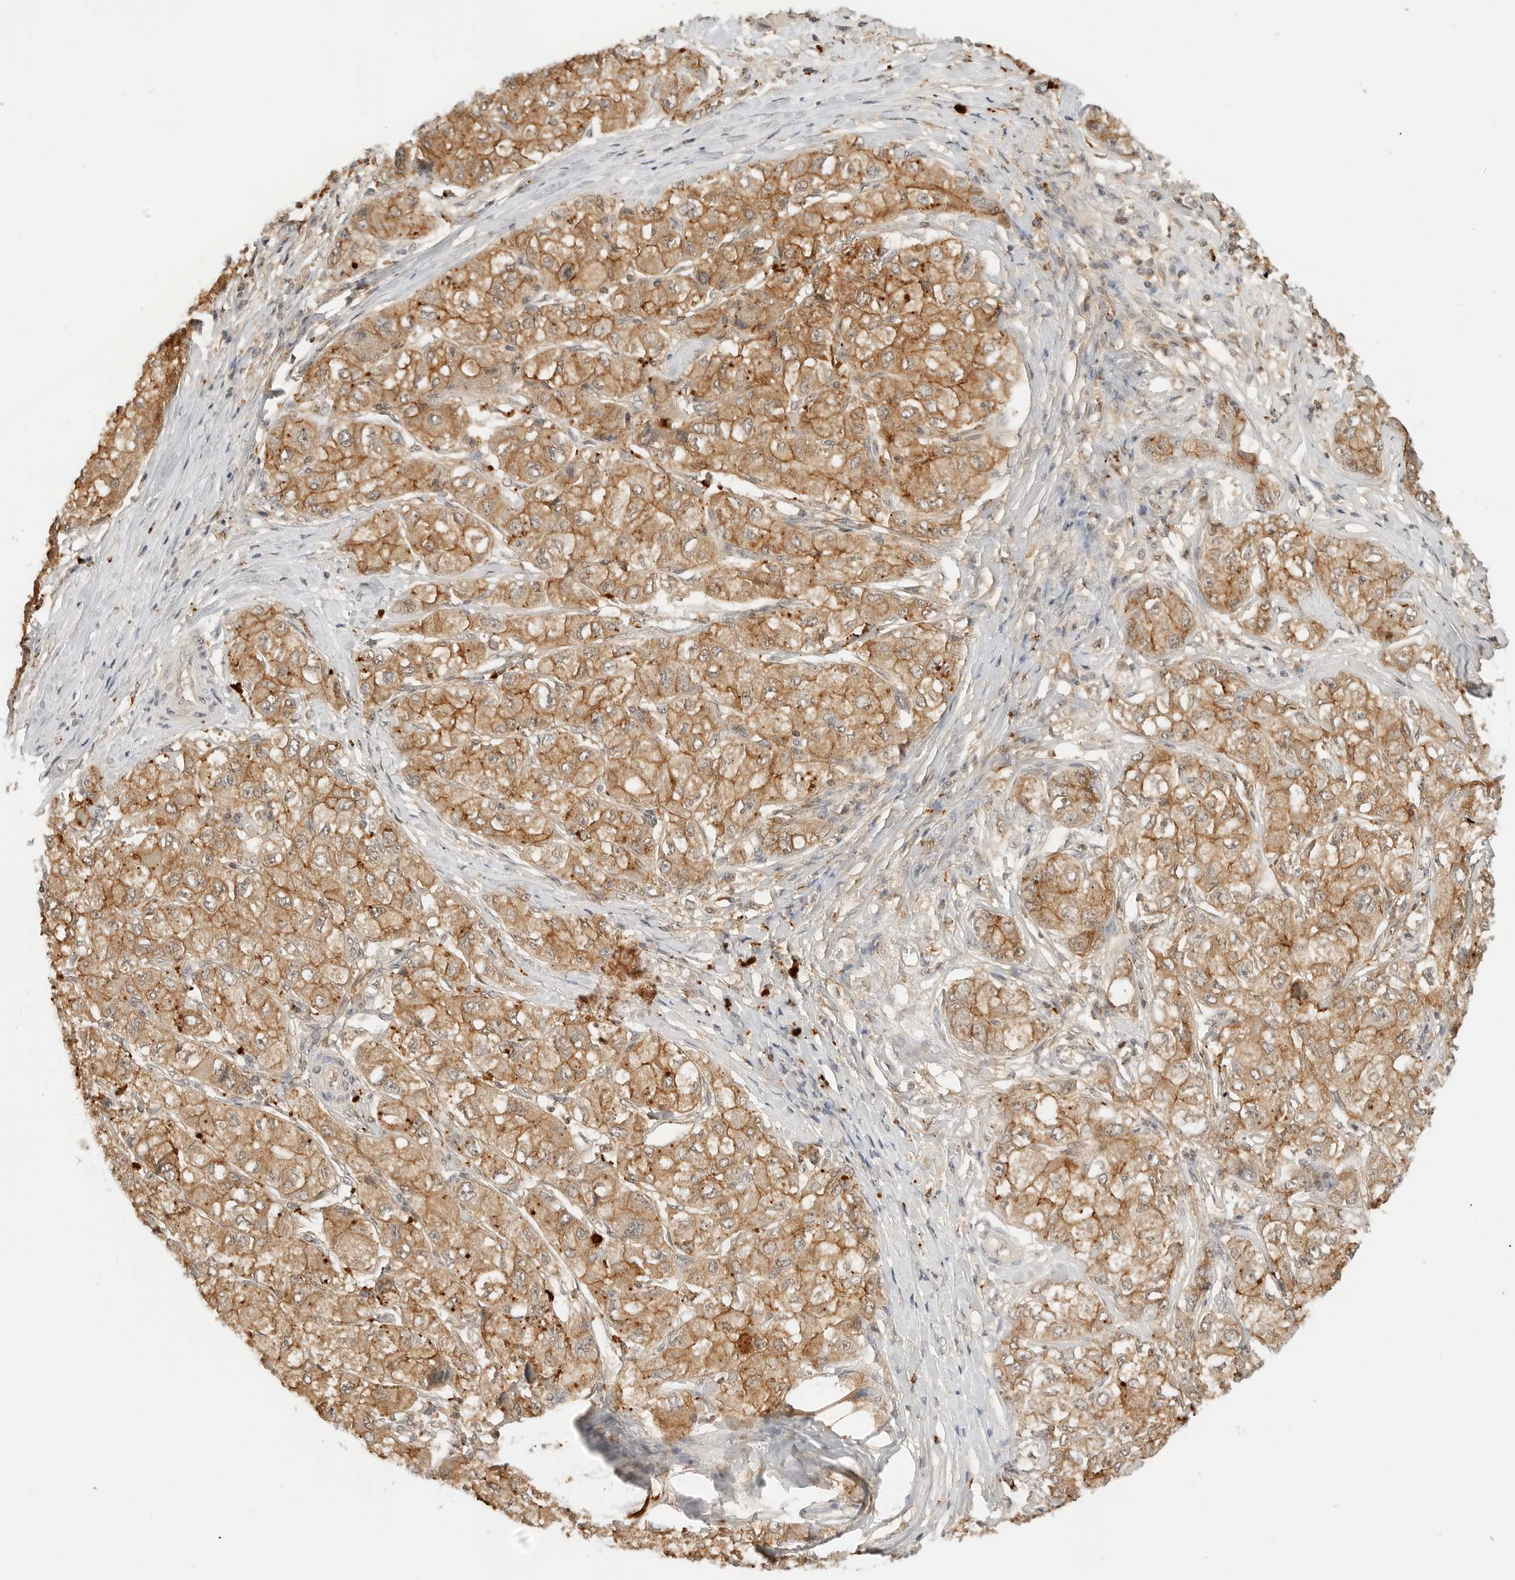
{"staining": {"intensity": "moderate", "quantity": ">75%", "location": "cytoplasmic/membranous"}, "tissue": "liver cancer", "cell_type": "Tumor cells", "image_type": "cancer", "snomed": [{"axis": "morphology", "description": "Carcinoma, Hepatocellular, NOS"}, {"axis": "topography", "description": "Liver"}], "caption": "This is a histology image of immunohistochemistry staining of hepatocellular carcinoma (liver), which shows moderate positivity in the cytoplasmic/membranous of tumor cells.", "gene": "EPHA1", "patient": {"sex": "male", "age": 80}}